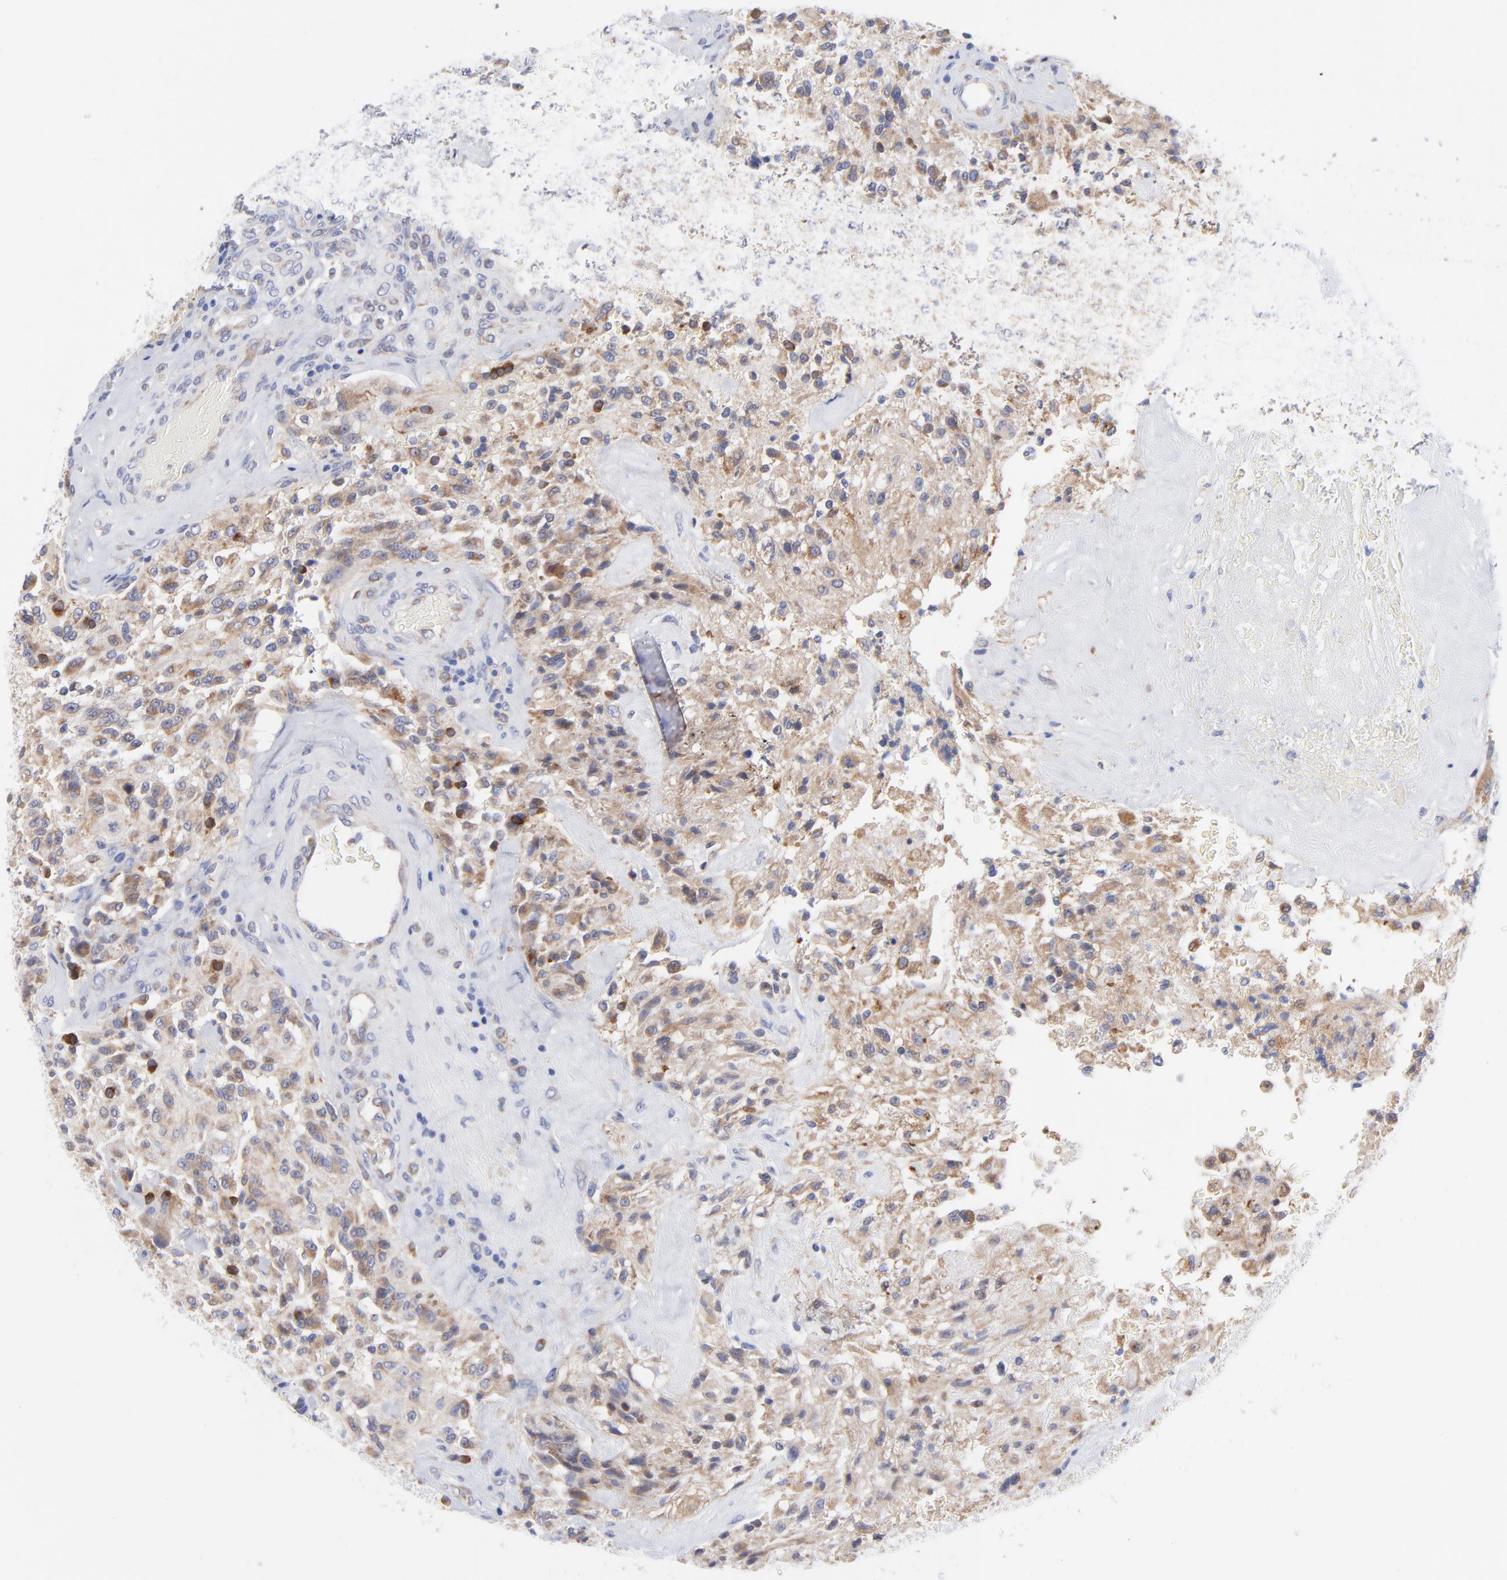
{"staining": {"intensity": "moderate", "quantity": ">75%", "location": "cytoplasmic/membranous"}, "tissue": "glioma", "cell_type": "Tumor cells", "image_type": "cancer", "snomed": [{"axis": "morphology", "description": "Normal tissue, NOS"}, {"axis": "morphology", "description": "Glioma, malignant, High grade"}, {"axis": "topography", "description": "Cerebral cortex"}], "caption": "A medium amount of moderate cytoplasmic/membranous expression is appreciated in about >75% of tumor cells in malignant glioma (high-grade) tissue. Immunohistochemistry (ihc) stains the protein of interest in brown and the nuclei are stained blue.", "gene": "MOSPD2", "patient": {"sex": "male", "age": 56}}